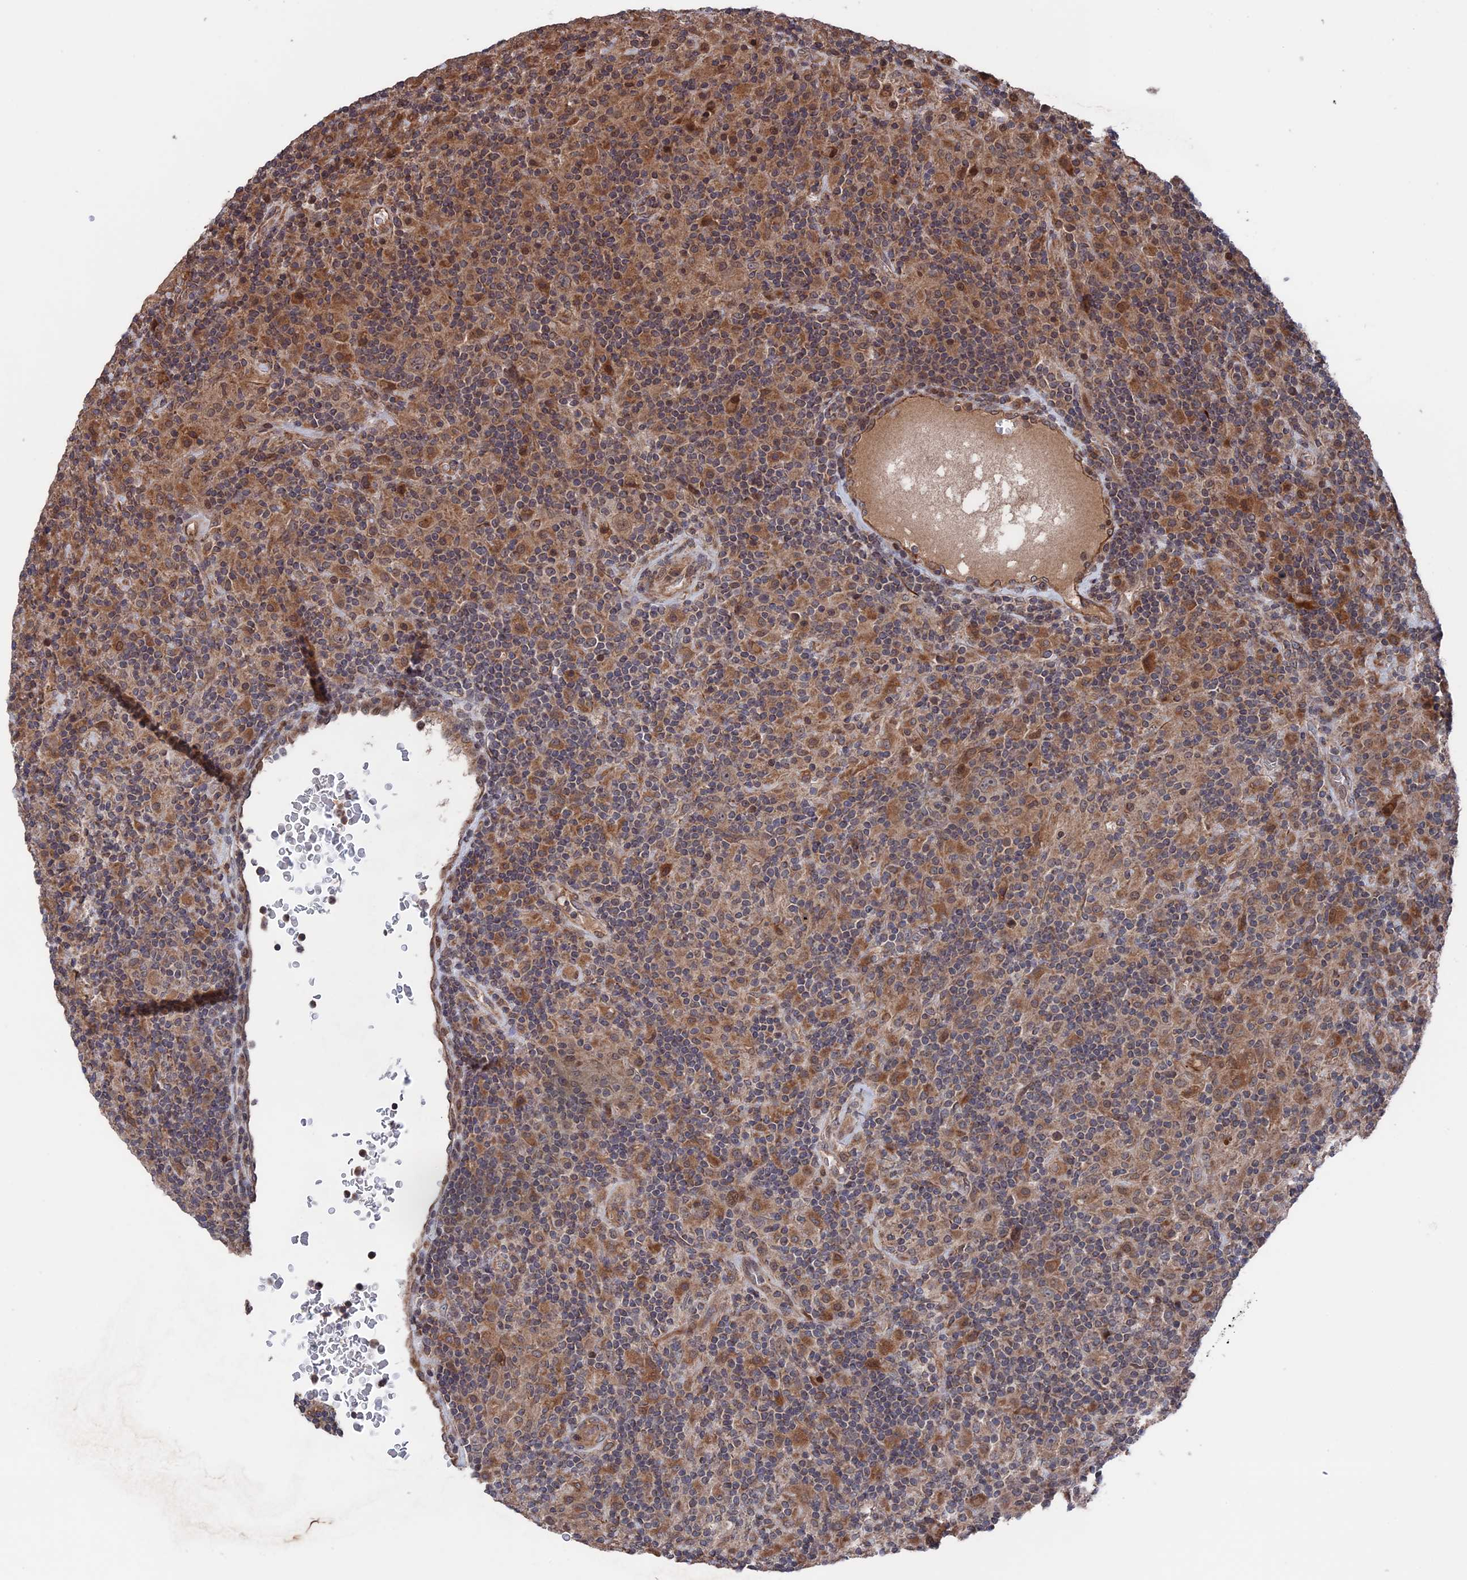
{"staining": {"intensity": "moderate", "quantity": ">75%", "location": "cytoplasmic/membranous"}, "tissue": "lymphoma", "cell_type": "Tumor cells", "image_type": "cancer", "snomed": [{"axis": "morphology", "description": "Hodgkin's disease, NOS"}, {"axis": "topography", "description": "Lymph node"}], "caption": "Immunohistochemical staining of Hodgkin's disease exhibits moderate cytoplasmic/membranous protein staining in about >75% of tumor cells.", "gene": "PLA2G15", "patient": {"sex": "male", "age": 70}}